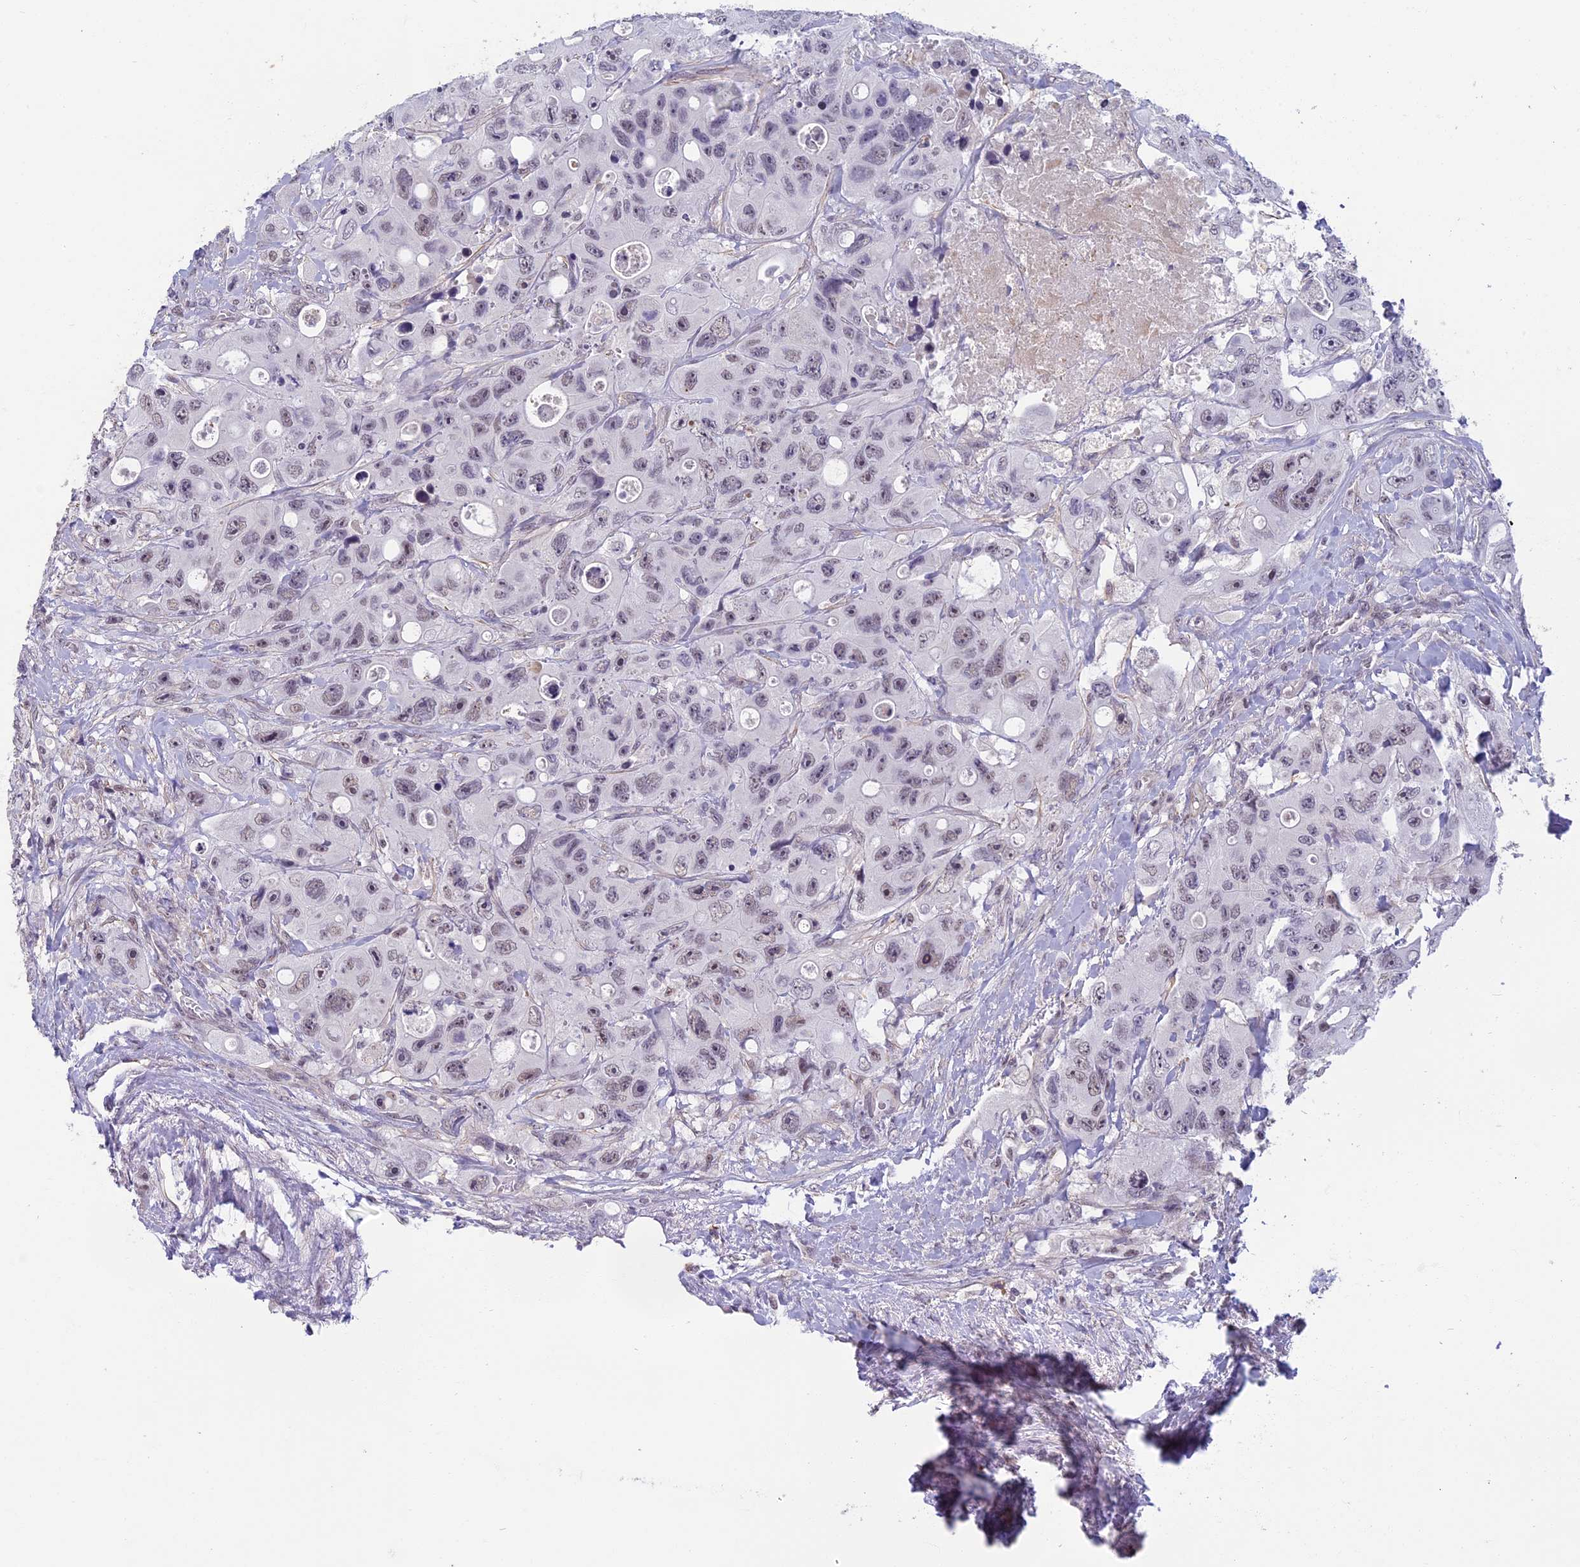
{"staining": {"intensity": "negative", "quantity": "none", "location": "none"}, "tissue": "colorectal cancer", "cell_type": "Tumor cells", "image_type": "cancer", "snomed": [{"axis": "morphology", "description": "Adenocarcinoma, NOS"}, {"axis": "topography", "description": "Colon"}], "caption": "High power microscopy image of an IHC micrograph of colorectal adenocarcinoma, revealing no significant staining in tumor cells. (Brightfield microscopy of DAB IHC at high magnification).", "gene": "MORF4L1", "patient": {"sex": "female", "age": 46}}